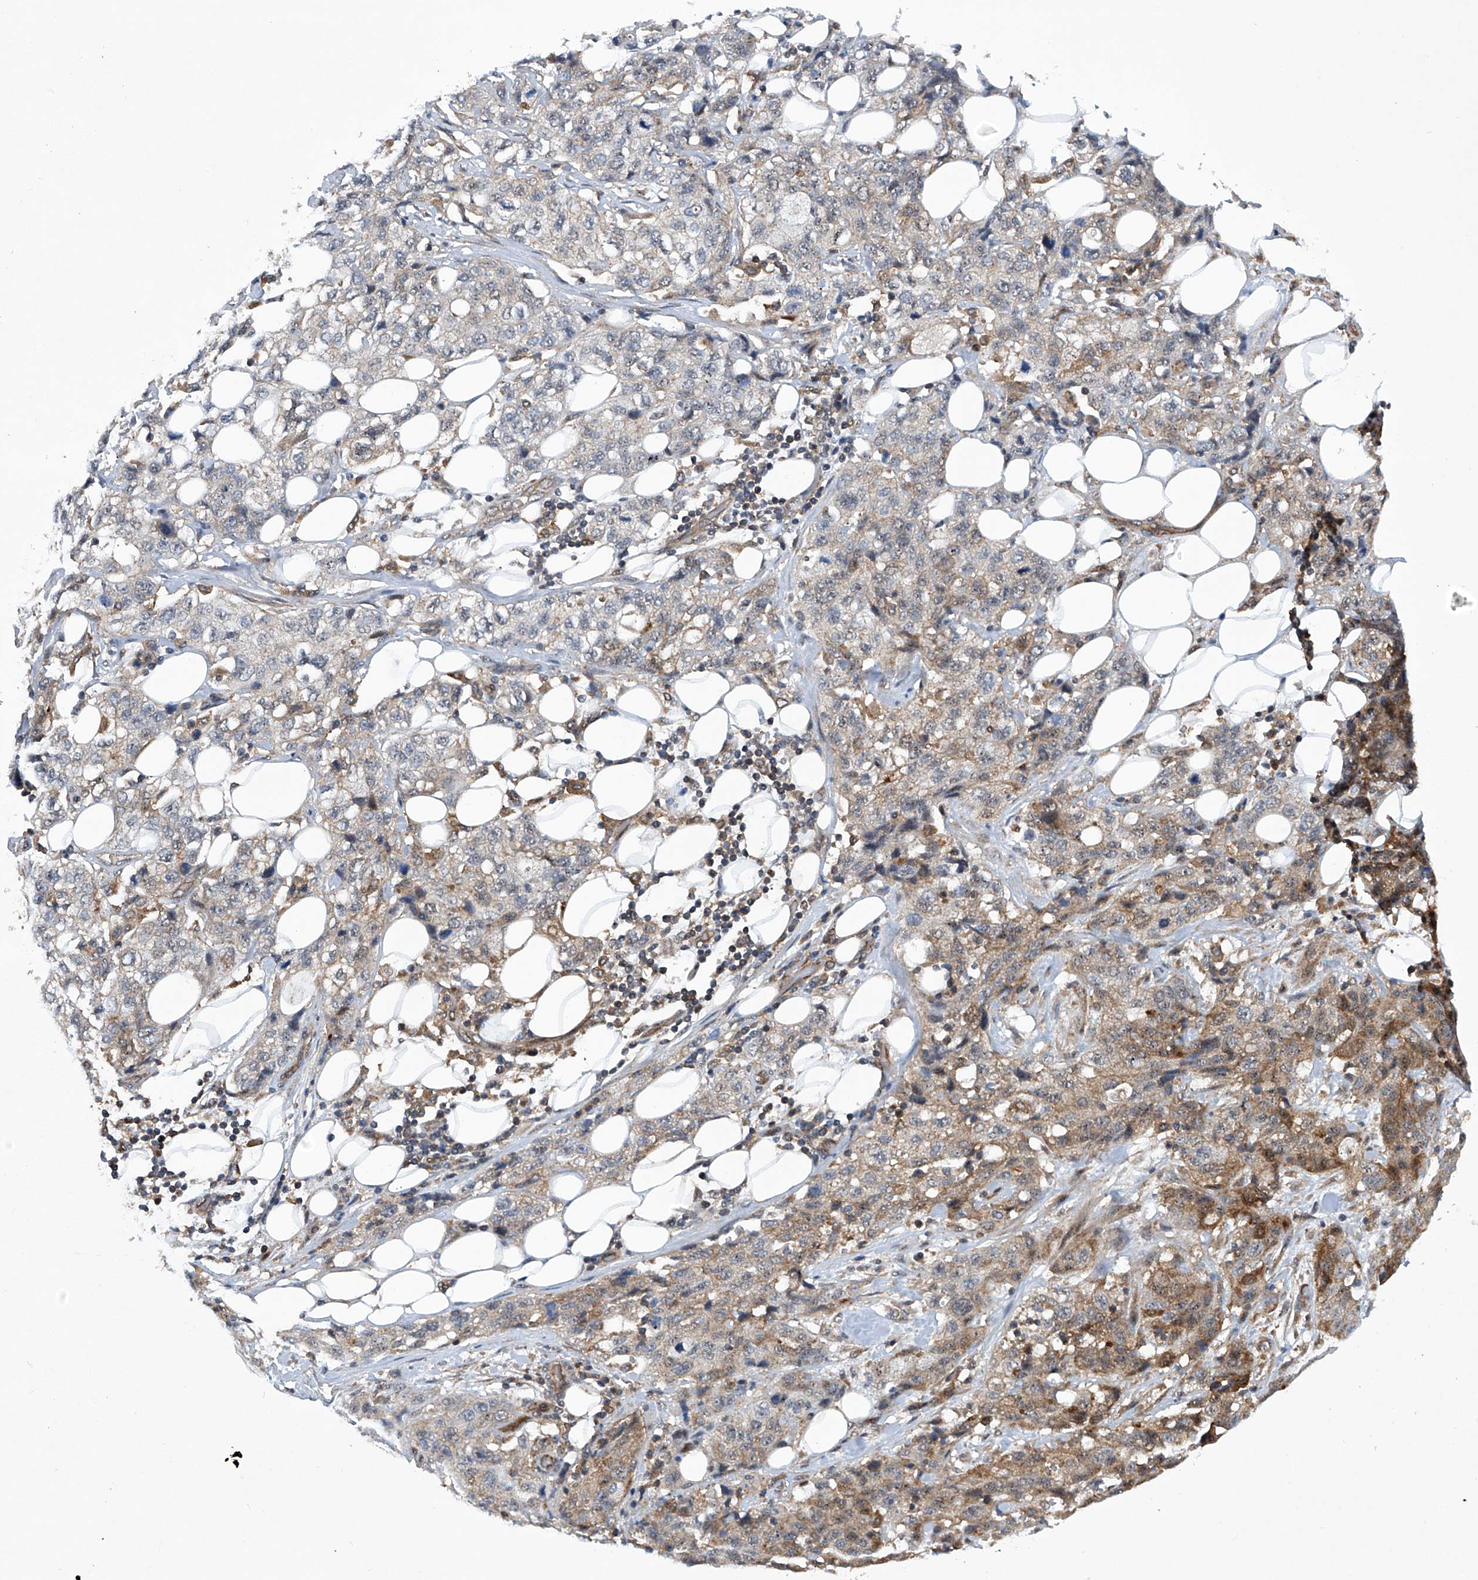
{"staining": {"intensity": "weak", "quantity": "<25%", "location": "cytoplasmic/membranous"}, "tissue": "stomach cancer", "cell_type": "Tumor cells", "image_type": "cancer", "snomed": [{"axis": "morphology", "description": "Adenocarcinoma, NOS"}, {"axis": "topography", "description": "Stomach"}], "caption": "High power microscopy micrograph of an immunohistochemistry (IHC) histopathology image of adenocarcinoma (stomach), revealing no significant staining in tumor cells. The staining is performed using DAB brown chromogen with nuclei counter-stained in using hematoxylin.", "gene": "CISH", "patient": {"sex": "male", "age": 48}}